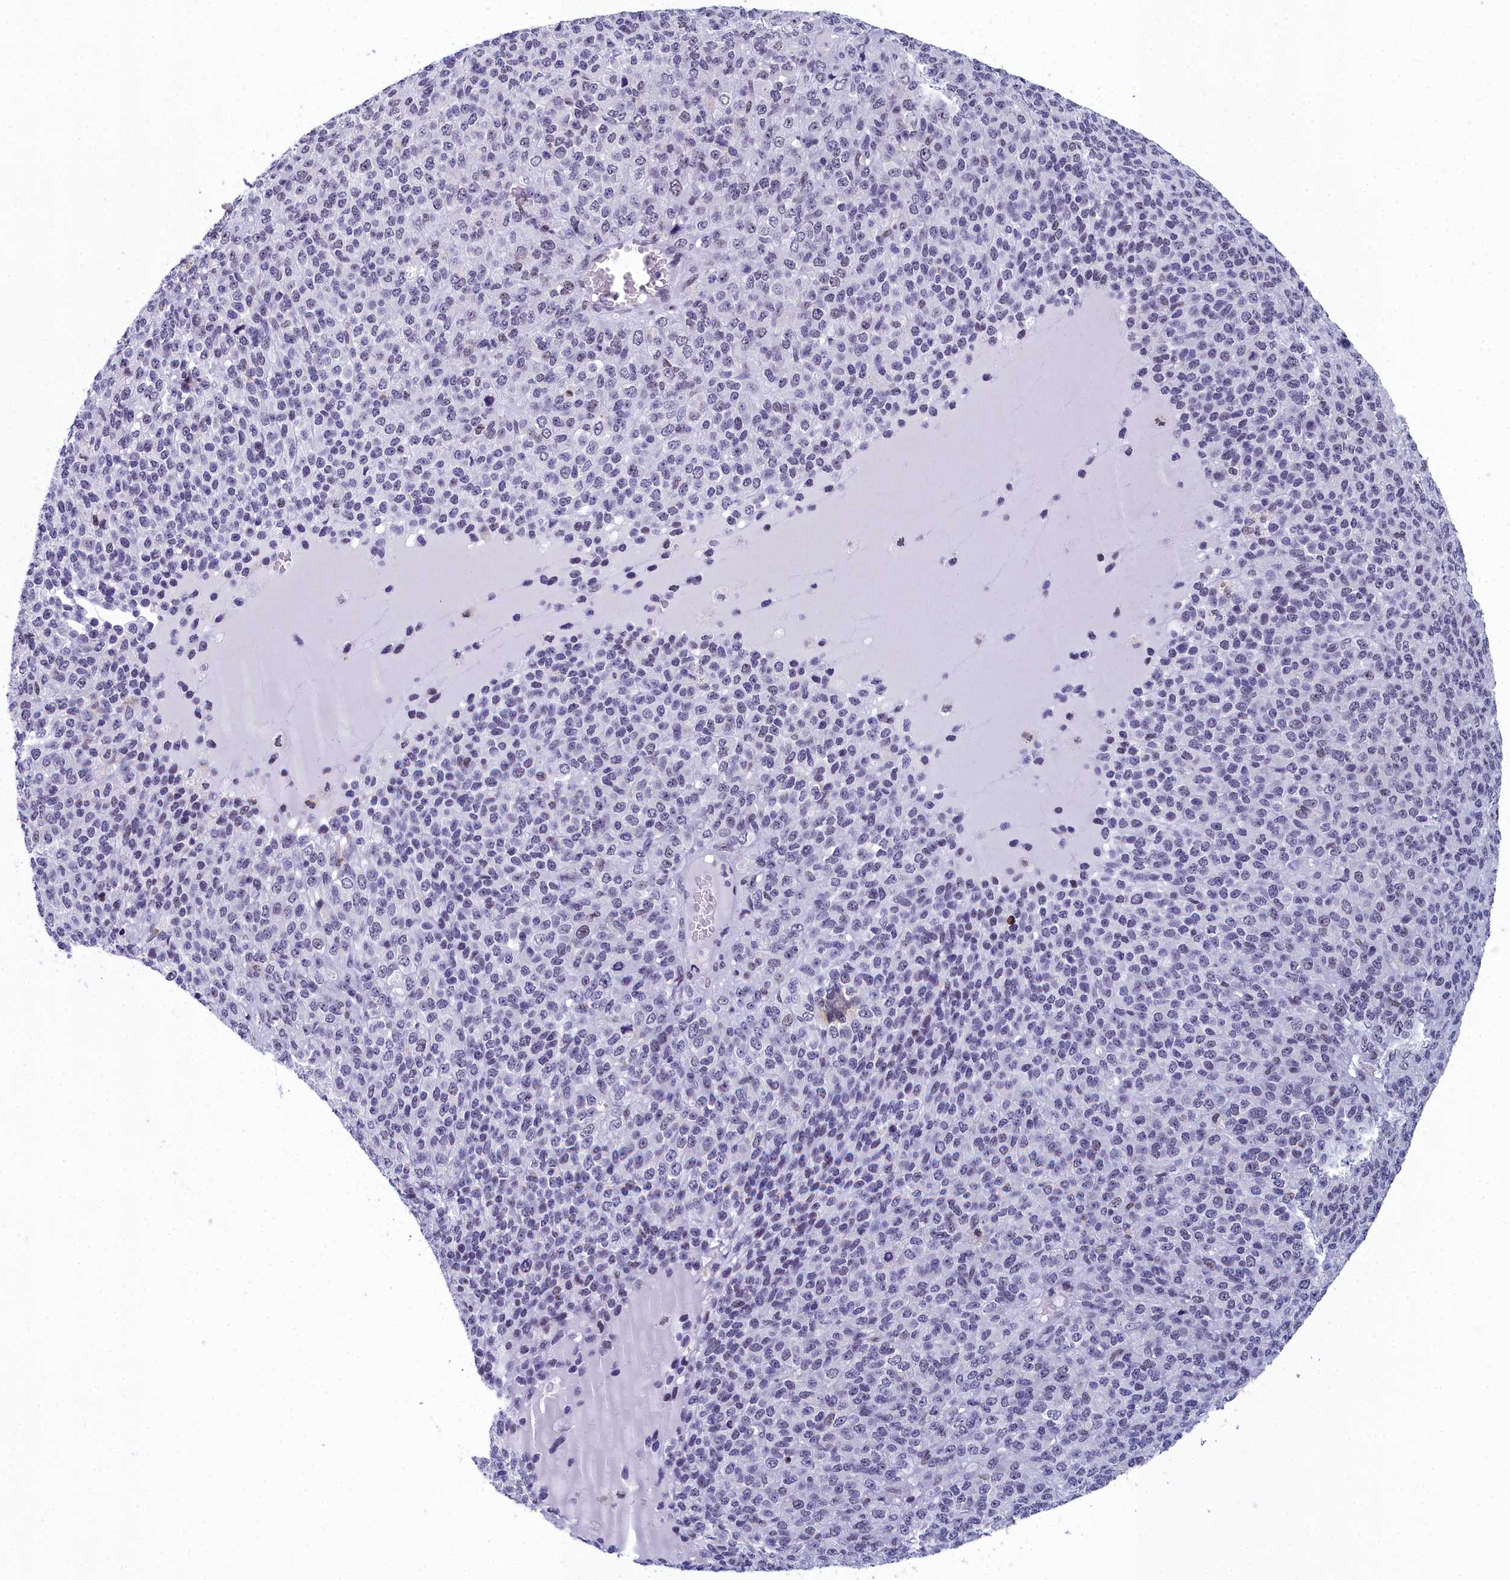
{"staining": {"intensity": "negative", "quantity": "none", "location": "none"}, "tissue": "melanoma", "cell_type": "Tumor cells", "image_type": "cancer", "snomed": [{"axis": "morphology", "description": "Malignant melanoma, Metastatic site"}, {"axis": "topography", "description": "Brain"}], "caption": "The micrograph shows no significant expression in tumor cells of malignant melanoma (metastatic site). The staining is performed using DAB (3,3'-diaminobenzidine) brown chromogen with nuclei counter-stained in using hematoxylin.", "gene": "CCDC97", "patient": {"sex": "female", "age": 56}}